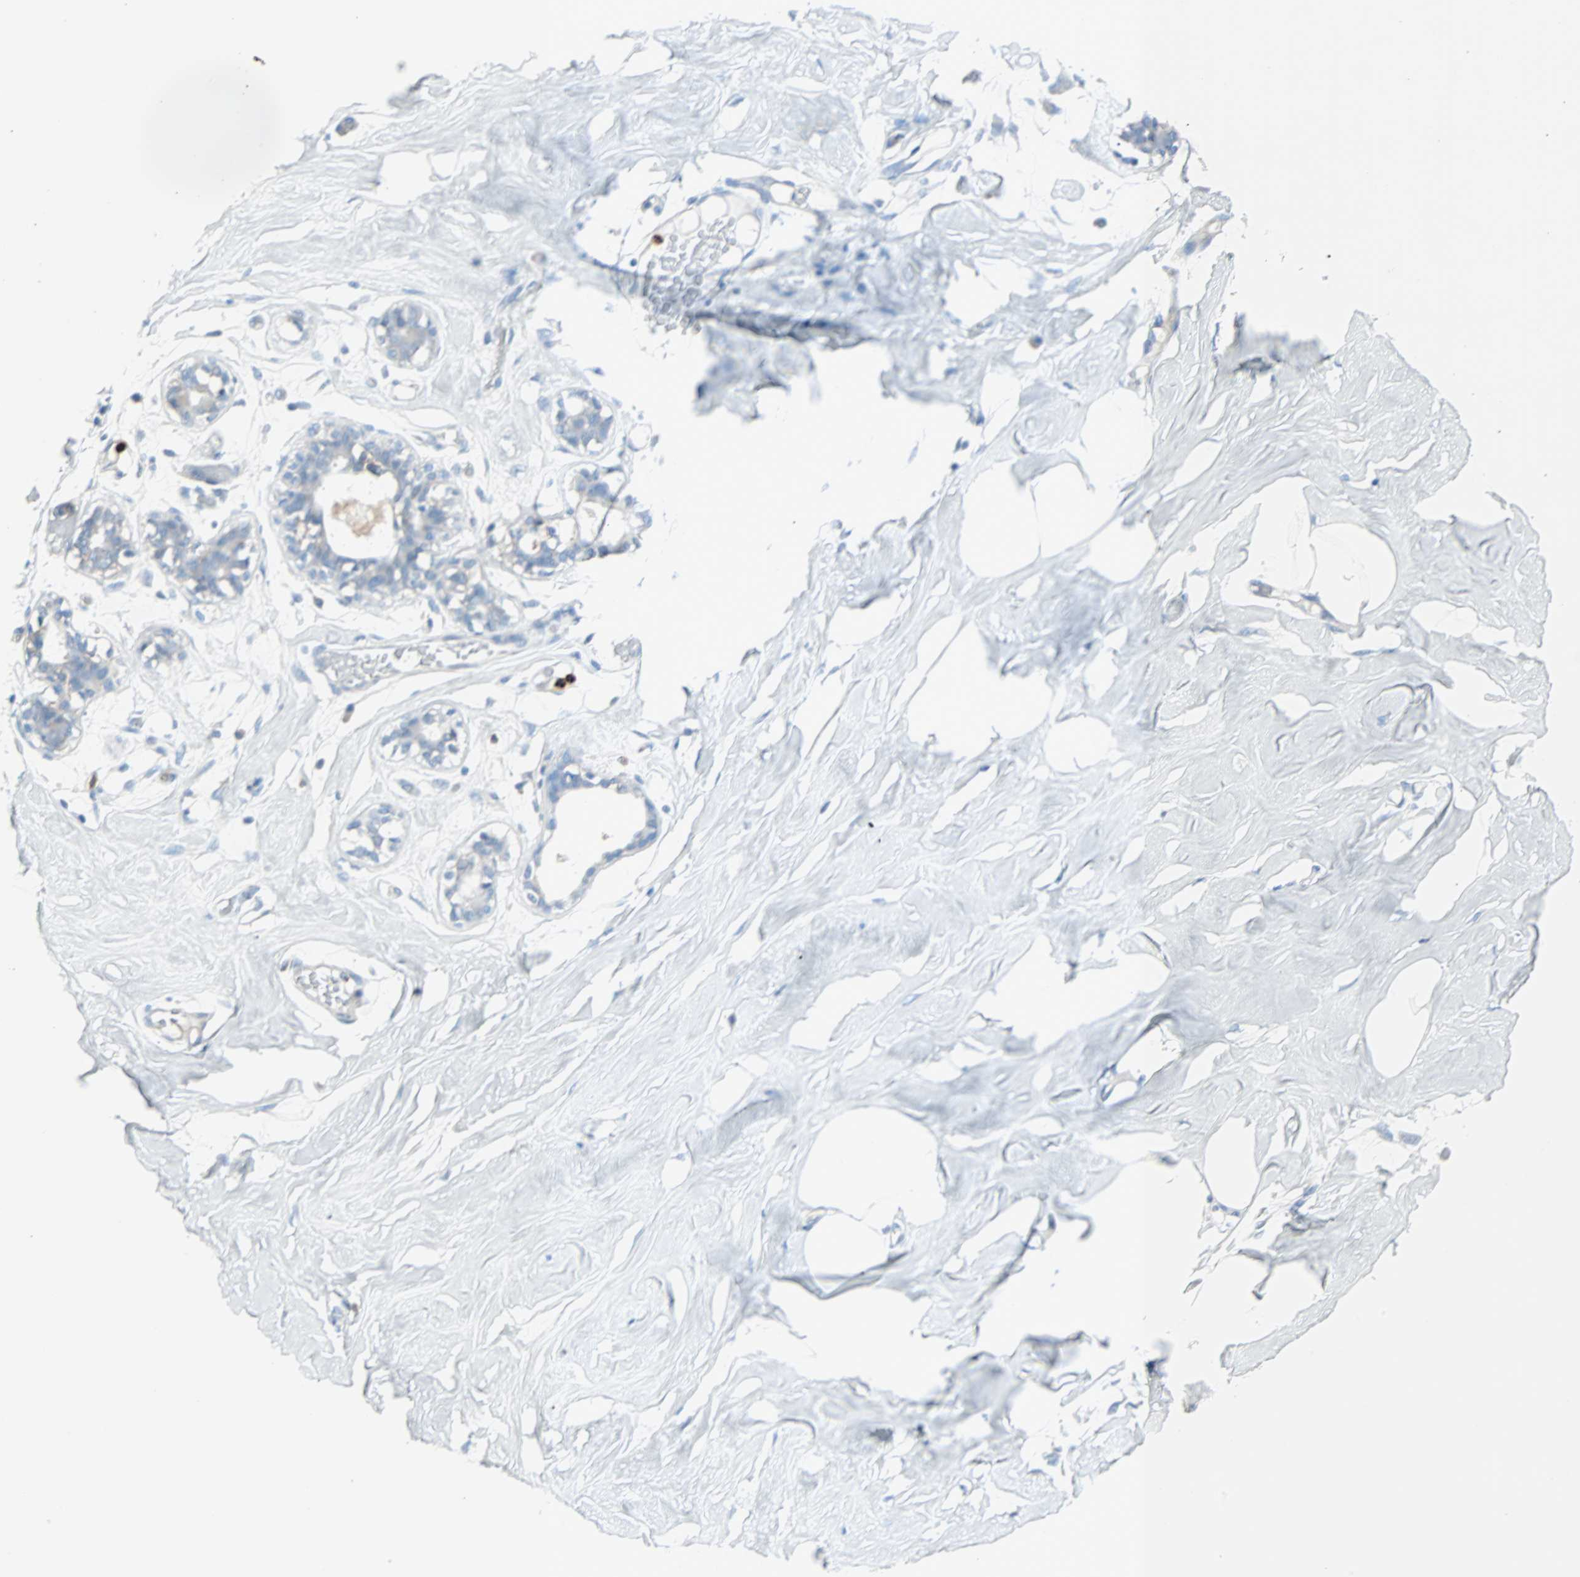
{"staining": {"intensity": "negative", "quantity": "none", "location": "none"}, "tissue": "breast", "cell_type": "Adipocytes", "image_type": "normal", "snomed": [{"axis": "morphology", "description": "Normal tissue, NOS"}, {"axis": "topography", "description": "Breast"}, {"axis": "topography", "description": "Soft tissue"}], "caption": "Histopathology image shows no protein staining in adipocytes of normal breast. The staining is performed using DAB (3,3'-diaminobenzidine) brown chromogen with nuclei counter-stained in using hematoxylin.", "gene": "CLEC4A", "patient": {"sex": "female", "age": 25}}